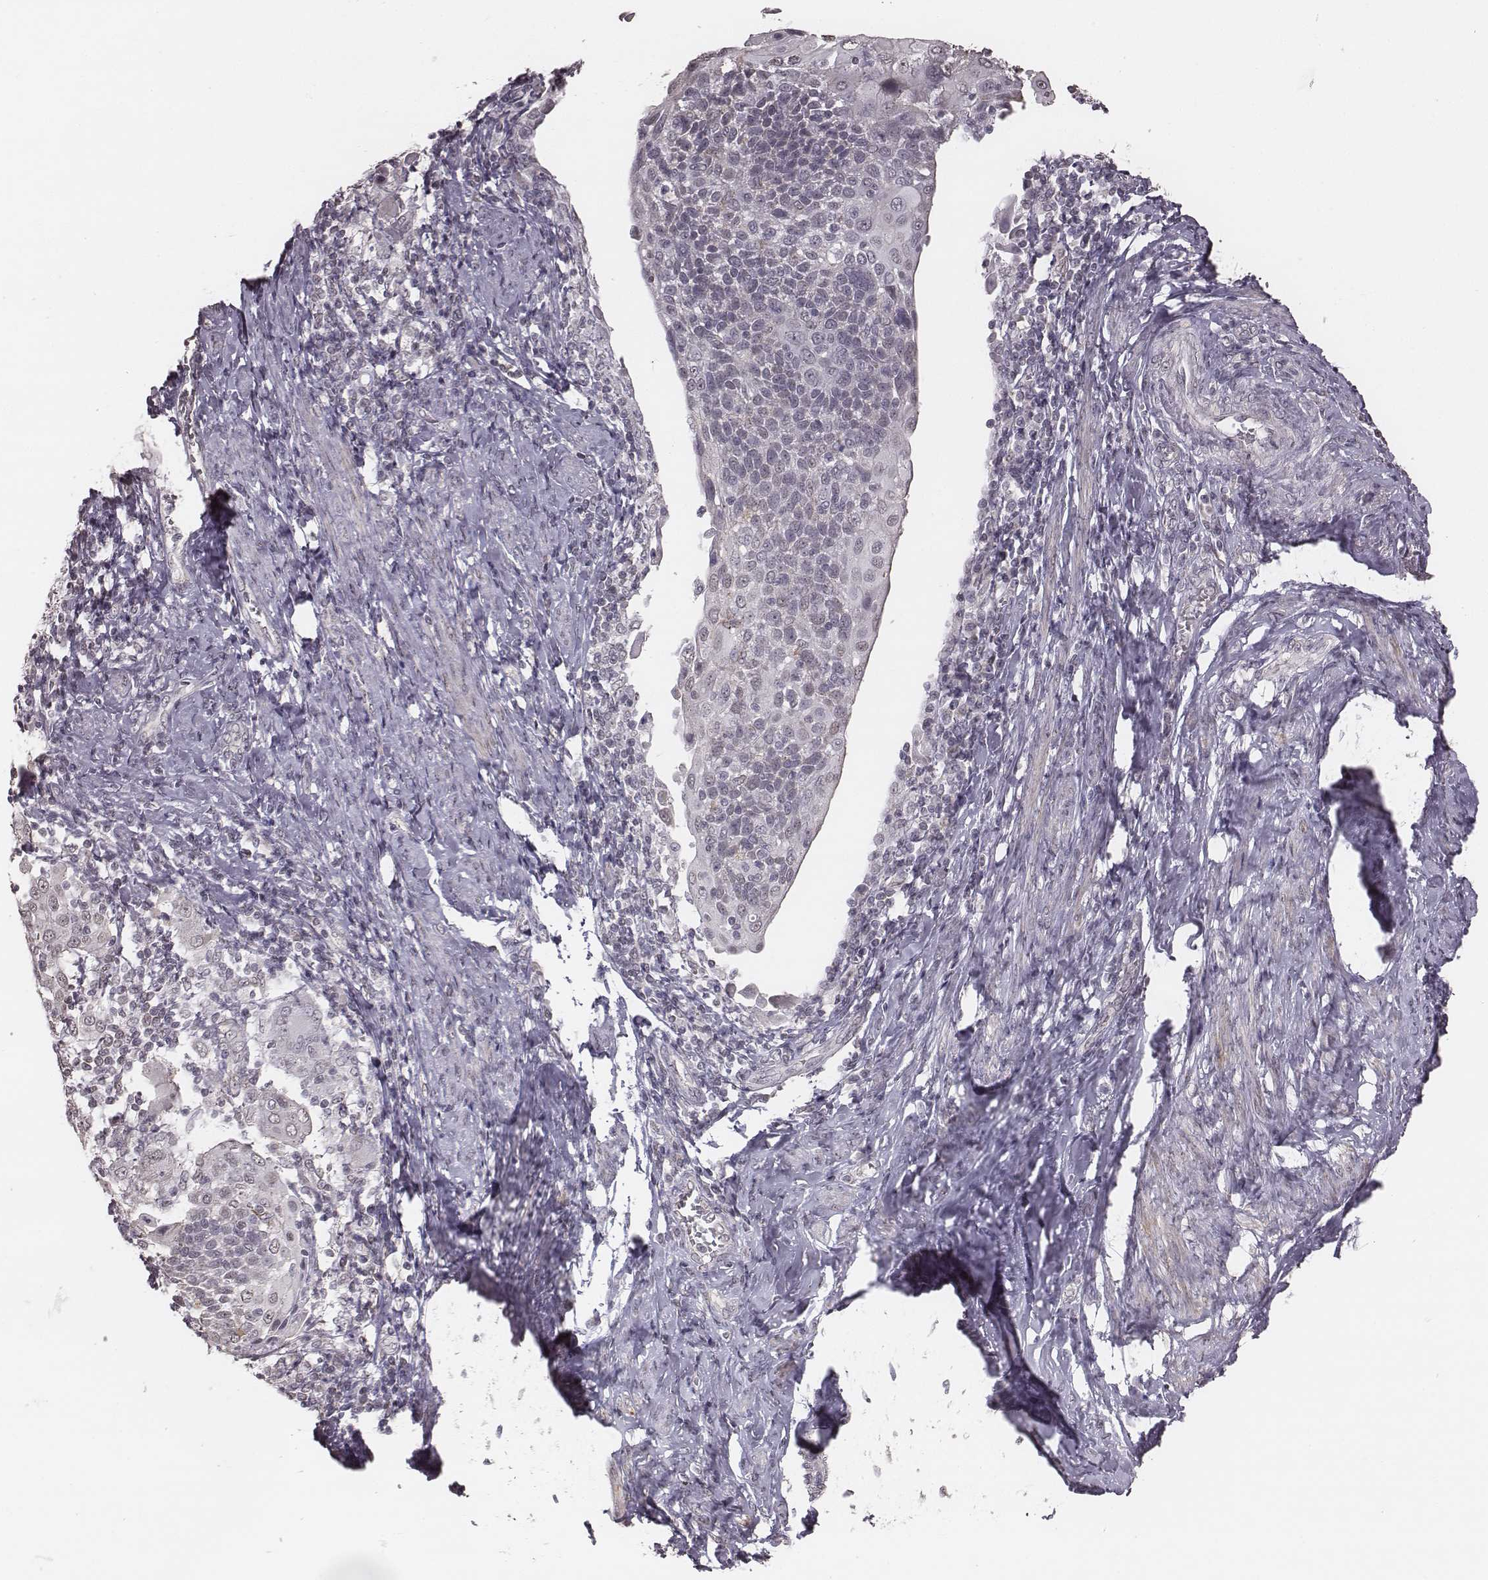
{"staining": {"intensity": "negative", "quantity": "none", "location": "none"}, "tissue": "cervical cancer", "cell_type": "Tumor cells", "image_type": "cancer", "snomed": [{"axis": "morphology", "description": "Squamous cell carcinoma, NOS"}, {"axis": "topography", "description": "Cervix"}], "caption": "This is an immunohistochemistry histopathology image of human squamous cell carcinoma (cervical). There is no positivity in tumor cells.", "gene": "SLC7A4", "patient": {"sex": "female", "age": 61}}